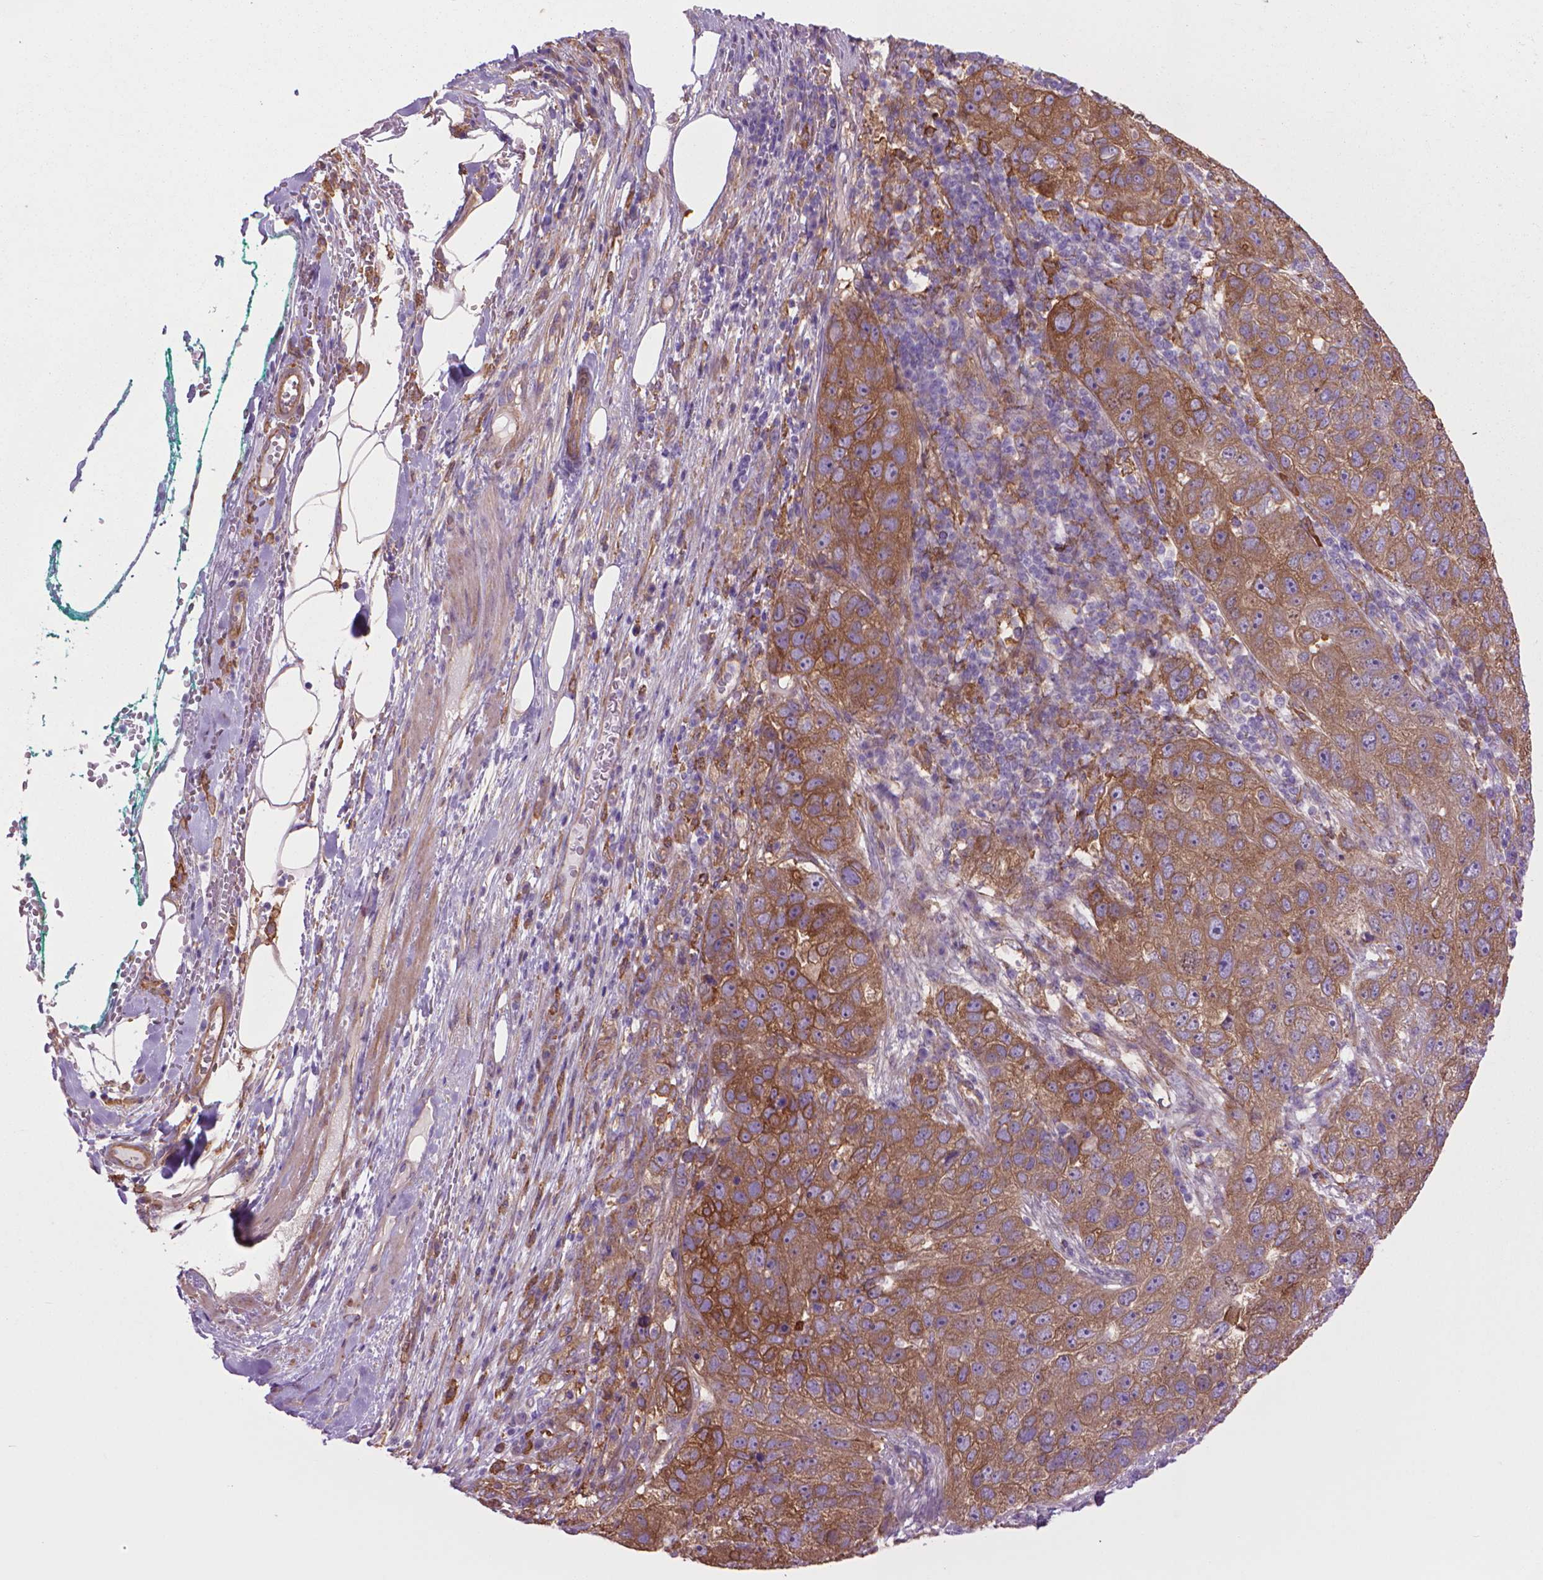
{"staining": {"intensity": "moderate", "quantity": ">75%", "location": "cytoplasmic/membranous"}, "tissue": "pancreatic cancer", "cell_type": "Tumor cells", "image_type": "cancer", "snomed": [{"axis": "morphology", "description": "Adenocarcinoma, NOS"}, {"axis": "topography", "description": "Pancreas"}], "caption": "High-magnification brightfield microscopy of pancreatic cancer stained with DAB (brown) and counterstained with hematoxylin (blue). tumor cells exhibit moderate cytoplasmic/membranous positivity is identified in about>75% of cells.", "gene": "CORO1B", "patient": {"sex": "female", "age": 61}}